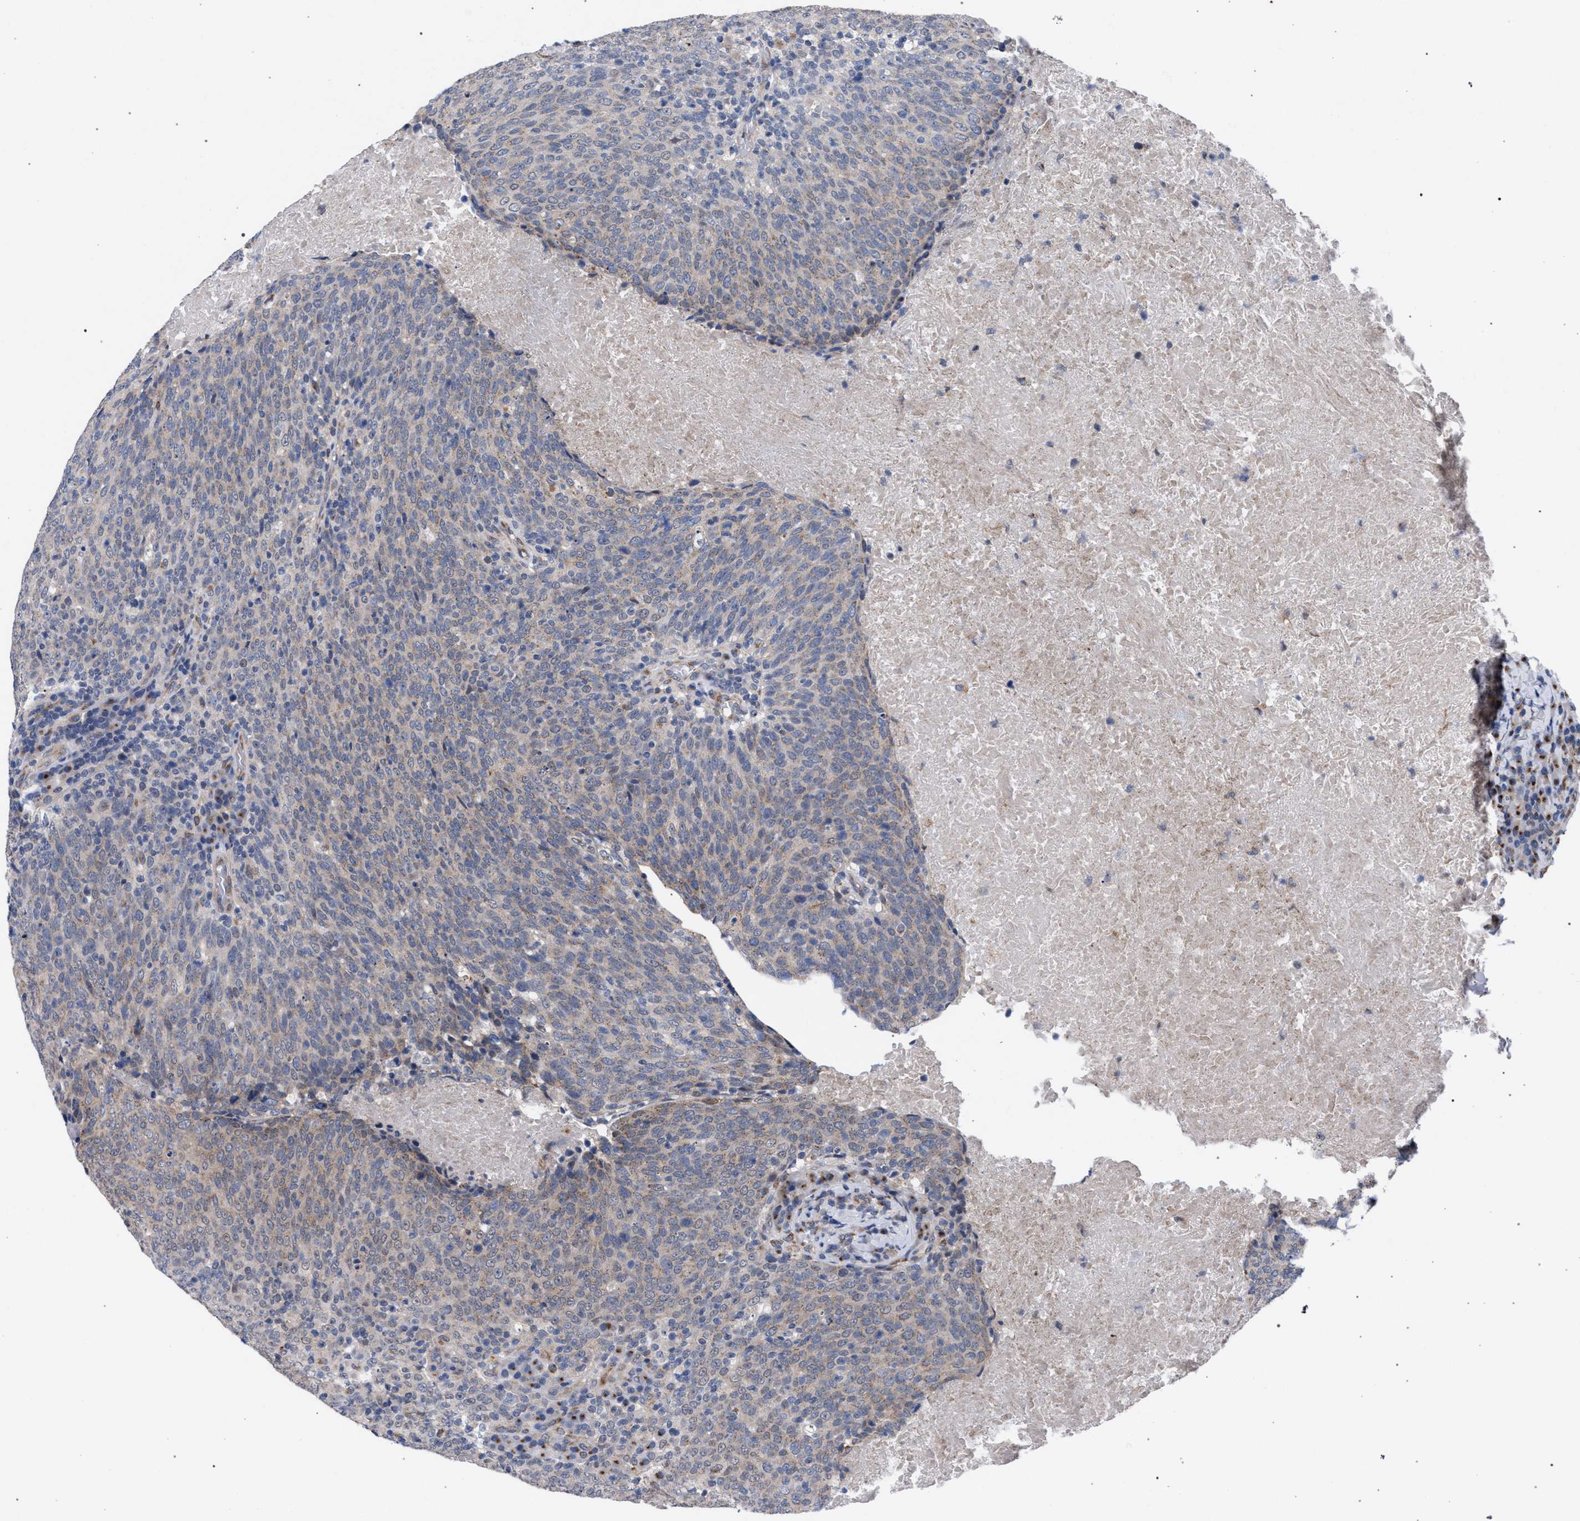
{"staining": {"intensity": "moderate", "quantity": "25%-75%", "location": "cytoplasmic/membranous"}, "tissue": "head and neck cancer", "cell_type": "Tumor cells", "image_type": "cancer", "snomed": [{"axis": "morphology", "description": "Squamous cell carcinoma, NOS"}, {"axis": "morphology", "description": "Squamous cell carcinoma, metastatic, NOS"}, {"axis": "topography", "description": "Lymph node"}, {"axis": "topography", "description": "Head-Neck"}], "caption": "Protein expression analysis of human head and neck metastatic squamous cell carcinoma reveals moderate cytoplasmic/membranous expression in approximately 25%-75% of tumor cells. Immunohistochemistry (ihc) stains the protein in brown and the nuclei are stained blue.", "gene": "GOLGA2", "patient": {"sex": "male", "age": 62}}